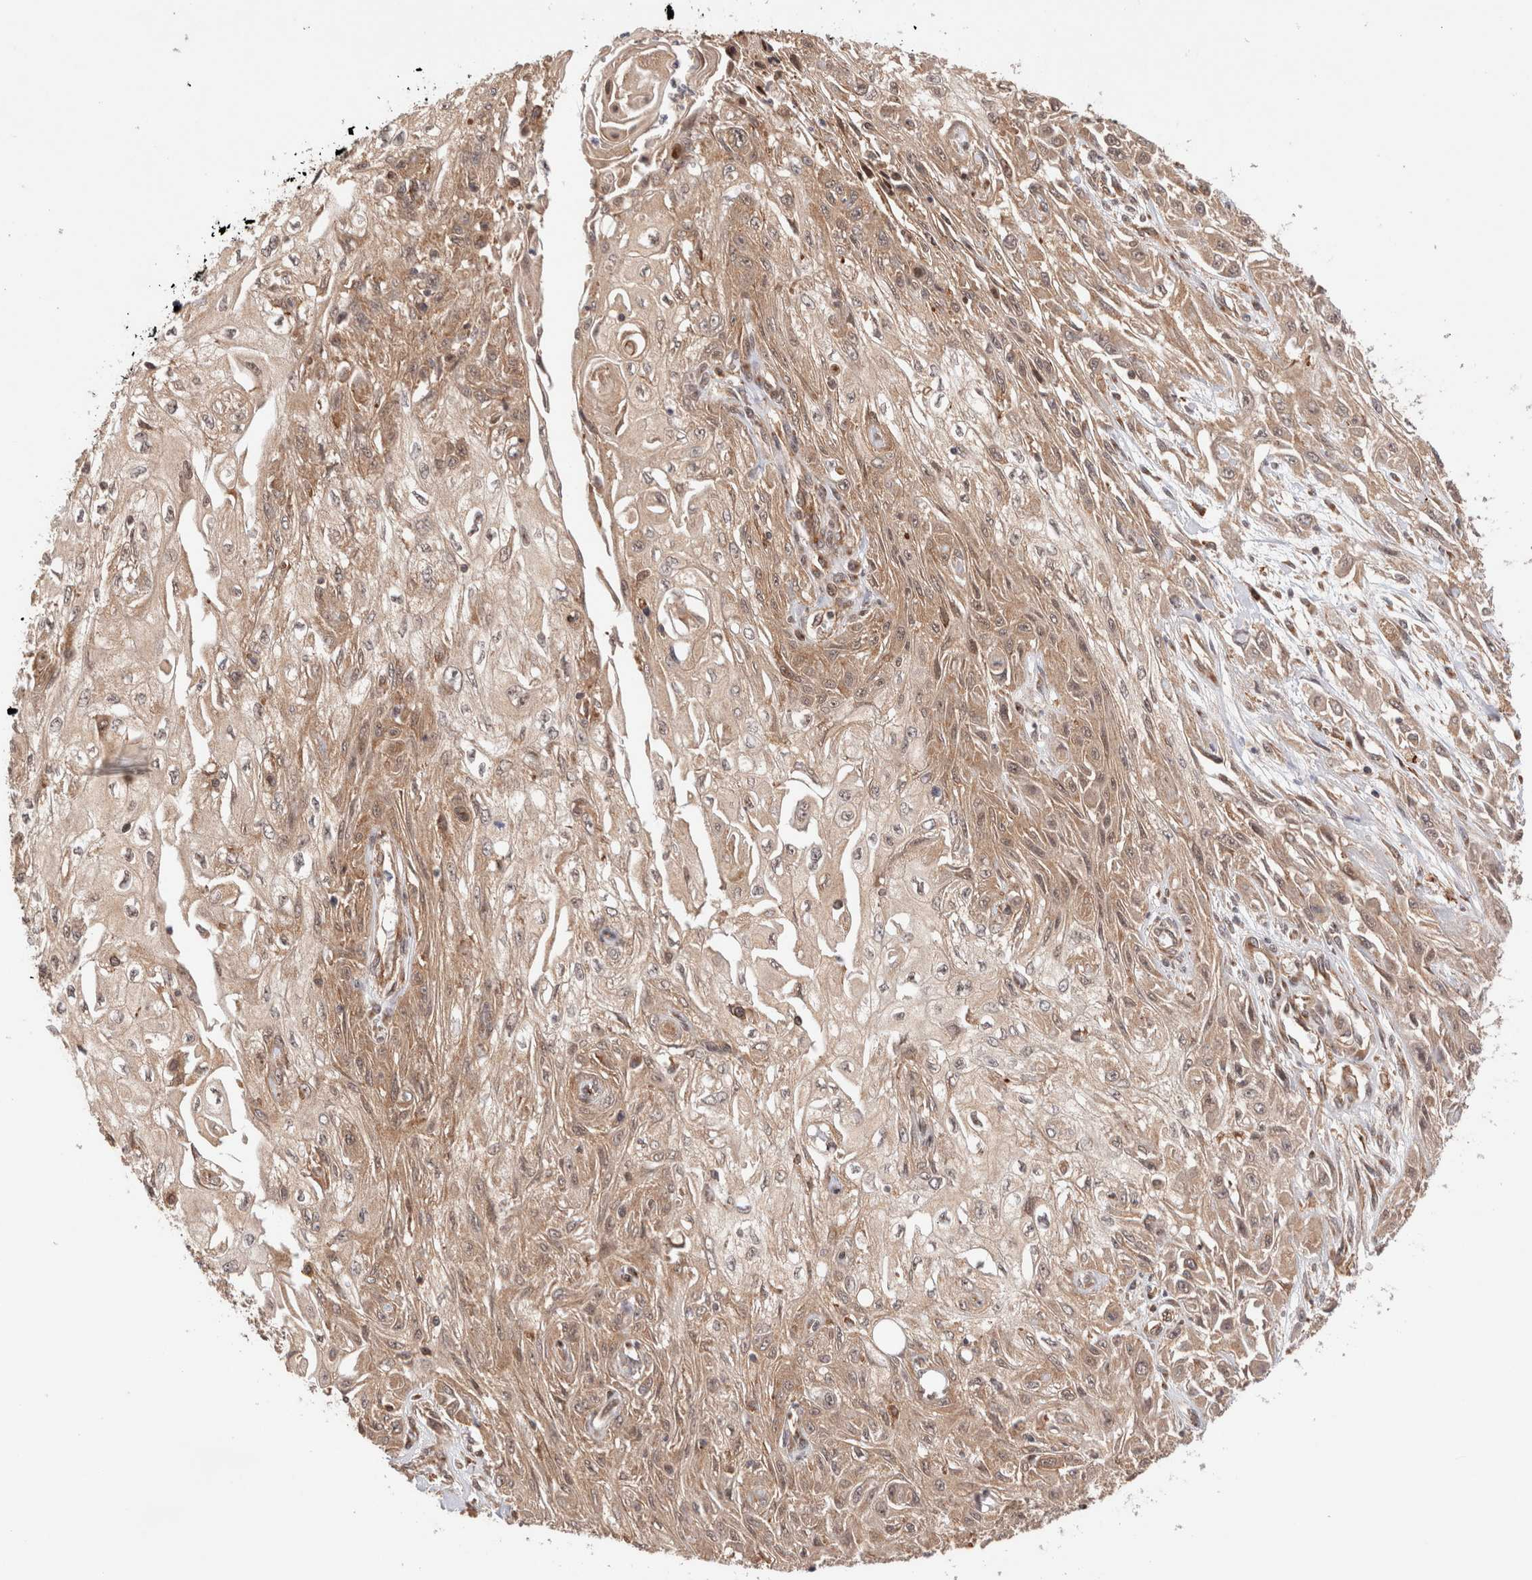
{"staining": {"intensity": "moderate", "quantity": ">75%", "location": "cytoplasmic/membranous,nuclear"}, "tissue": "skin cancer", "cell_type": "Tumor cells", "image_type": "cancer", "snomed": [{"axis": "morphology", "description": "Squamous cell carcinoma, NOS"}, {"axis": "morphology", "description": "Squamous cell carcinoma, metastatic, NOS"}, {"axis": "topography", "description": "Skin"}, {"axis": "topography", "description": "Lymph node"}], "caption": "Skin cancer stained with DAB (3,3'-diaminobenzidine) immunohistochemistry demonstrates medium levels of moderate cytoplasmic/membranous and nuclear positivity in about >75% of tumor cells.", "gene": "SIKE1", "patient": {"sex": "male", "age": 75}}